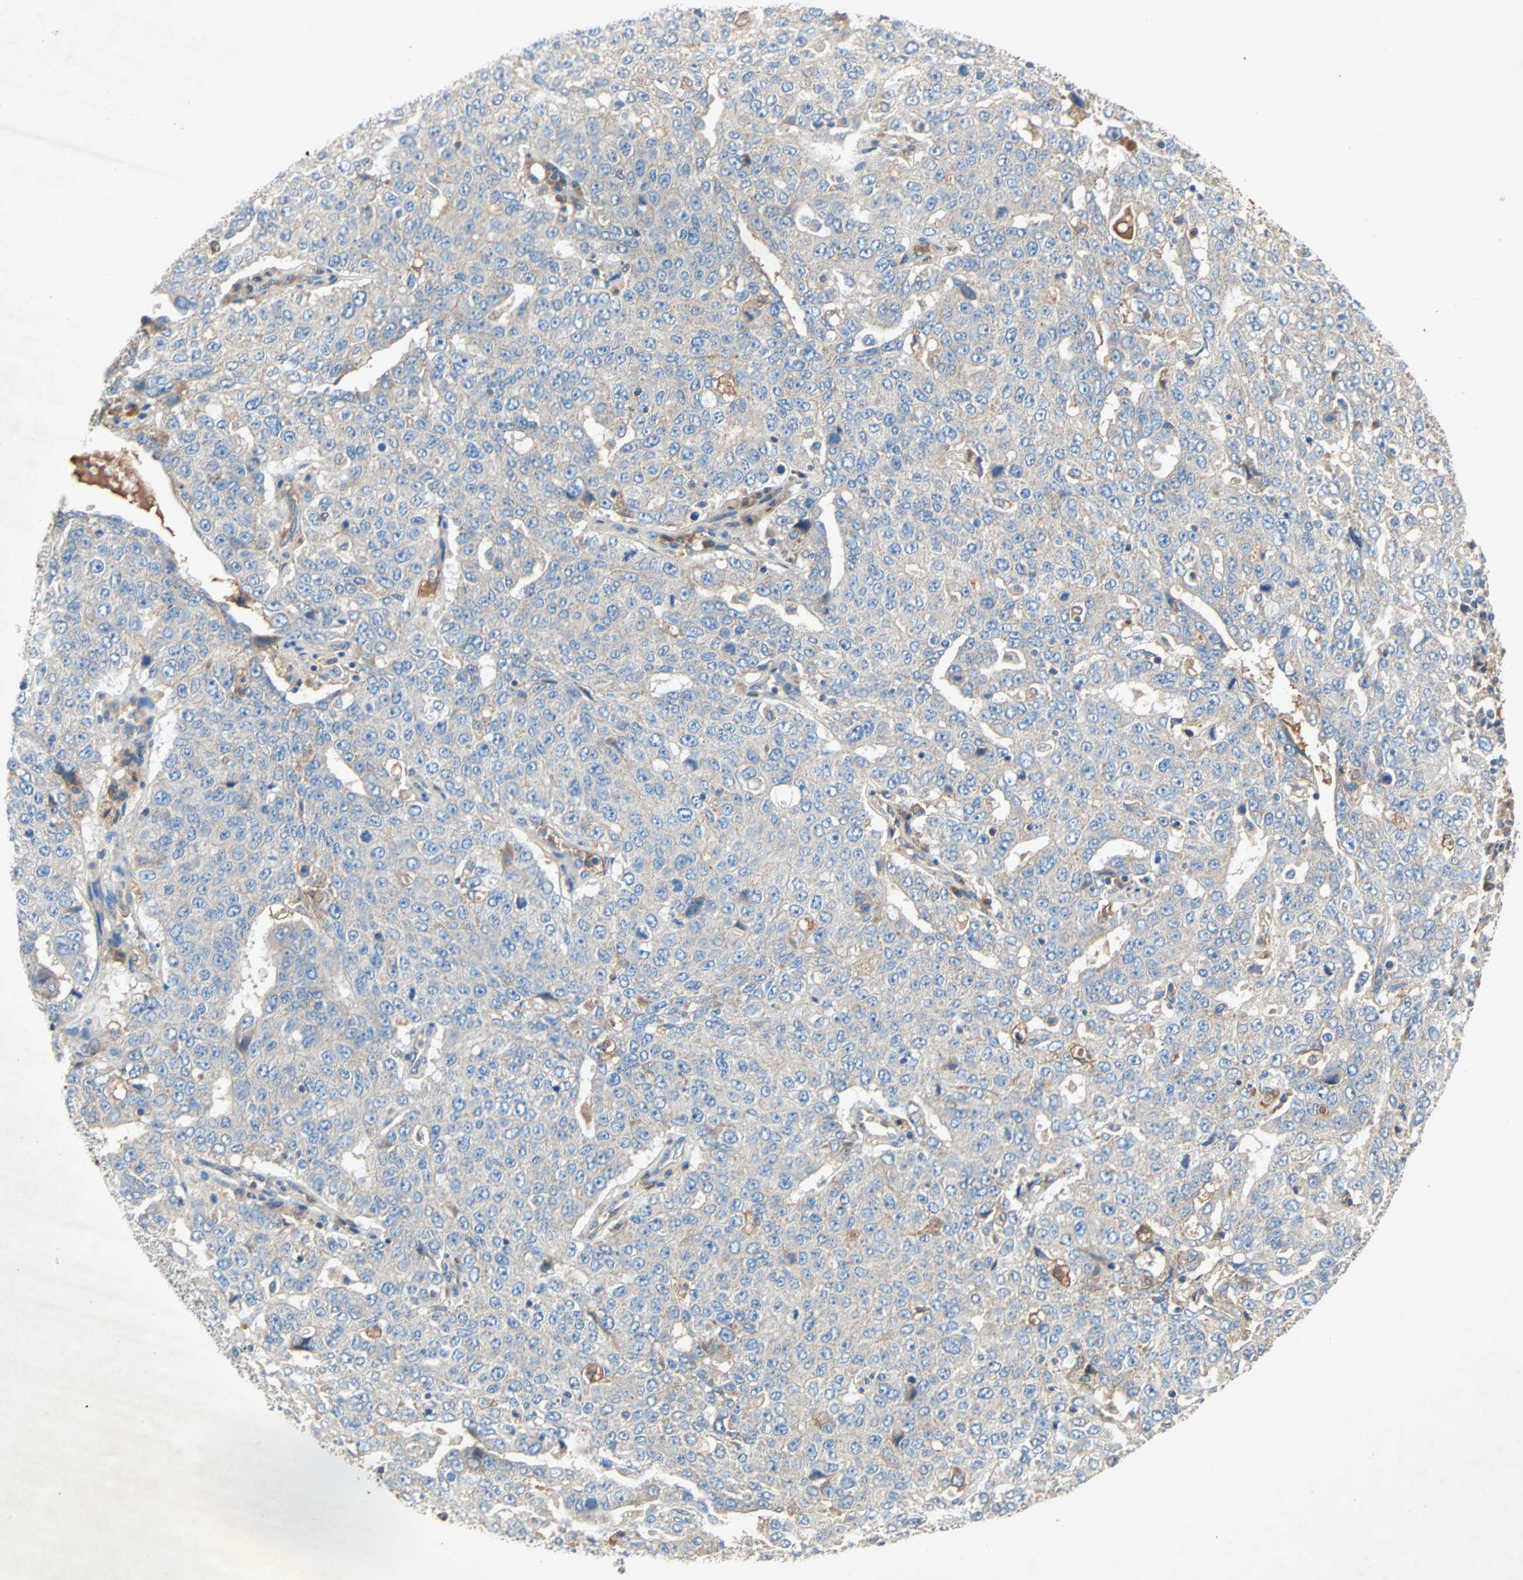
{"staining": {"intensity": "weak", "quantity": "25%-75%", "location": "cytoplasmic/membranous"}, "tissue": "ovarian cancer", "cell_type": "Tumor cells", "image_type": "cancer", "snomed": [{"axis": "morphology", "description": "Carcinoma, endometroid"}, {"axis": "topography", "description": "Ovary"}], "caption": "This histopathology image displays immunohistochemistry staining of human ovarian endometroid carcinoma, with low weak cytoplasmic/membranous staining in approximately 25%-75% of tumor cells.", "gene": "XYLT1", "patient": {"sex": "female", "age": 62}}